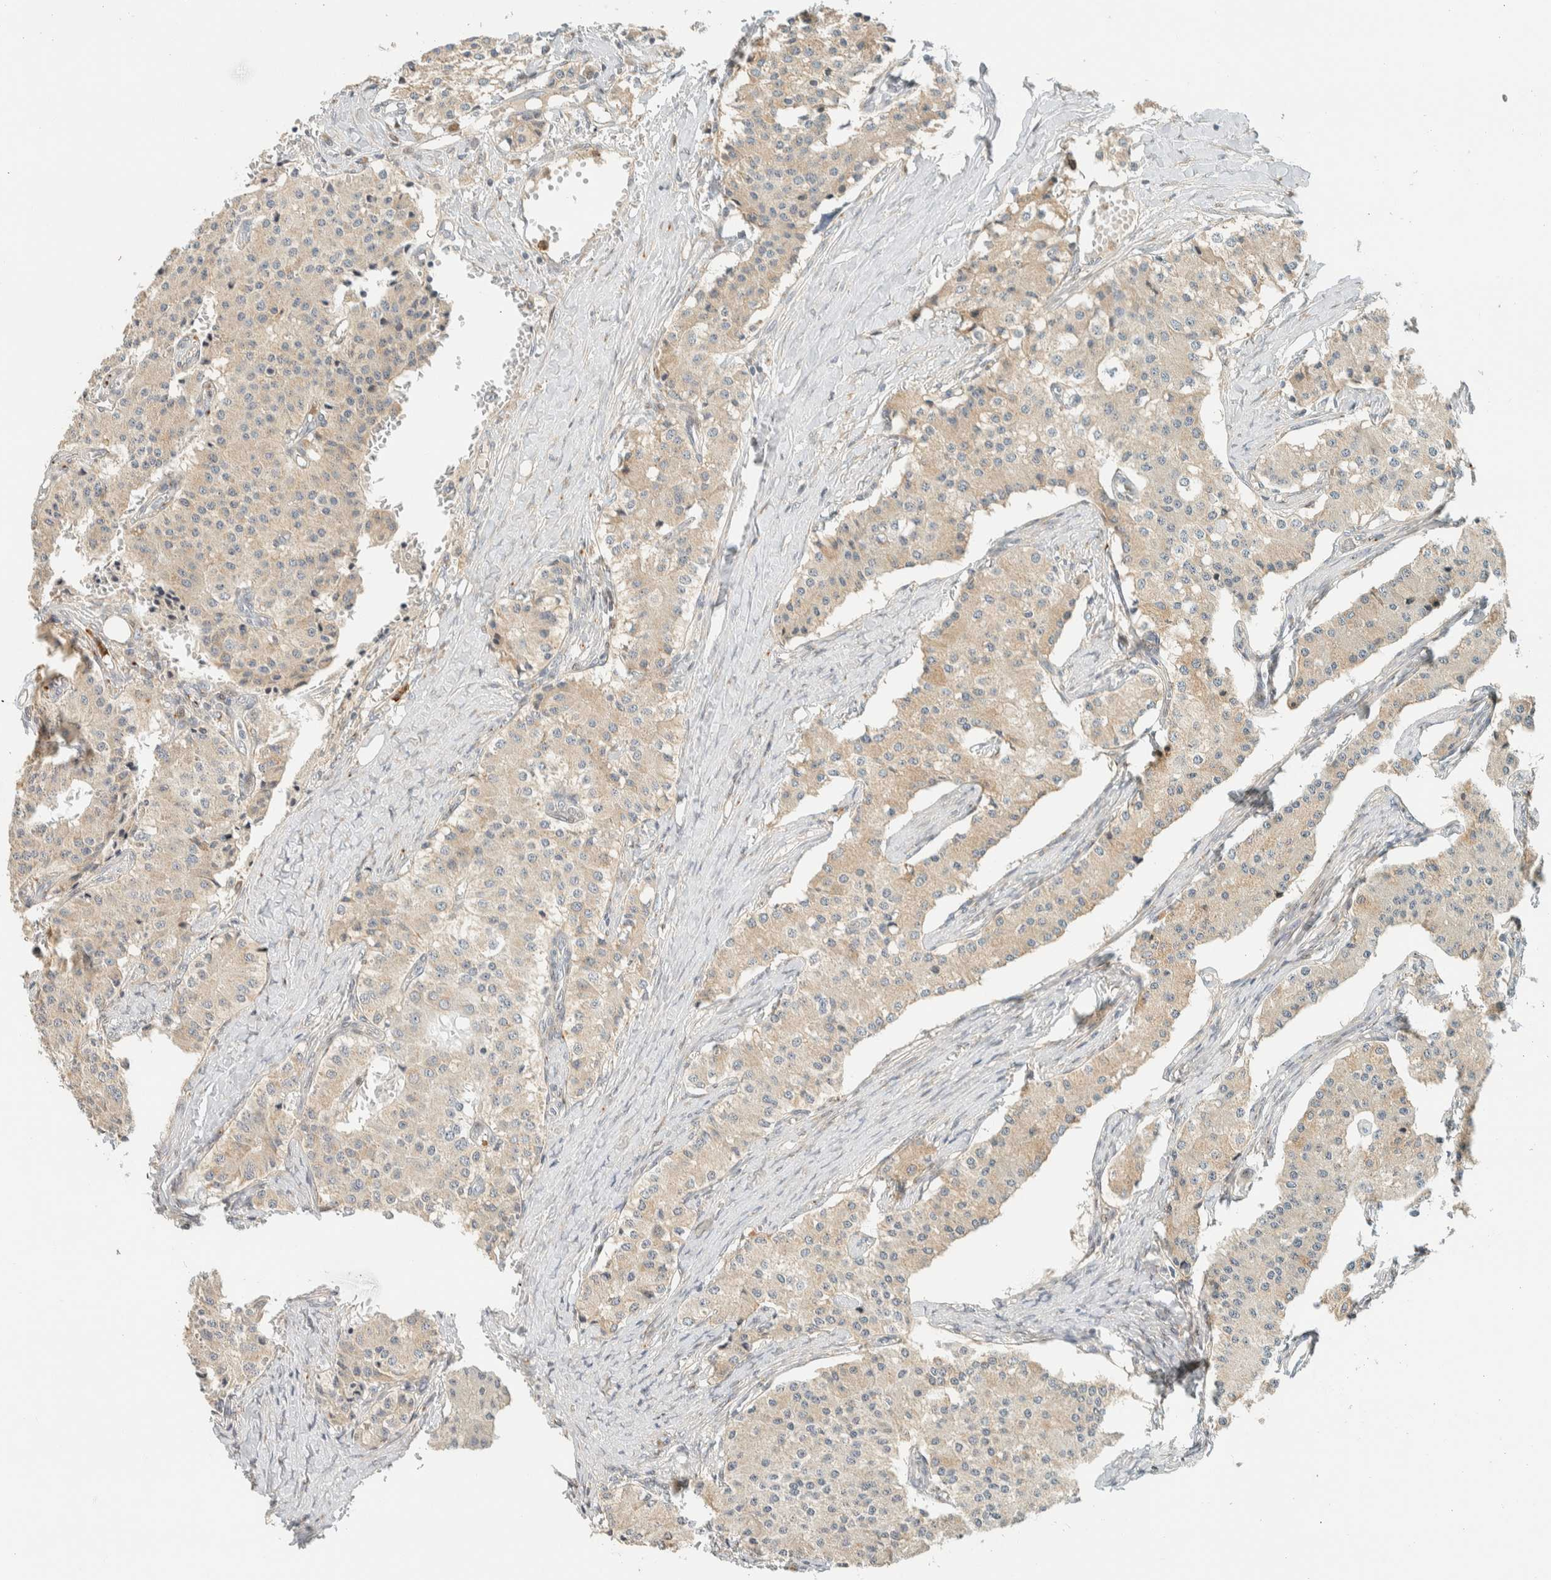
{"staining": {"intensity": "weak", "quantity": "25%-75%", "location": "cytoplasmic/membranous"}, "tissue": "carcinoid", "cell_type": "Tumor cells", "image_type": "cancer", "snomed": [{"axis": "morphology", "description": "Carcinoid, malignant, NOS"}, {"axis": "topography", "description": "Colon"}], "caption": "Immunohistochemical staining of carcinoid exhibits low levels of weak cytoplasmic/membranous protein expression in about 25%-75% of tumor cells.", "gene": "CCDC171", "patient": {"sex": "female", "age": 52}}